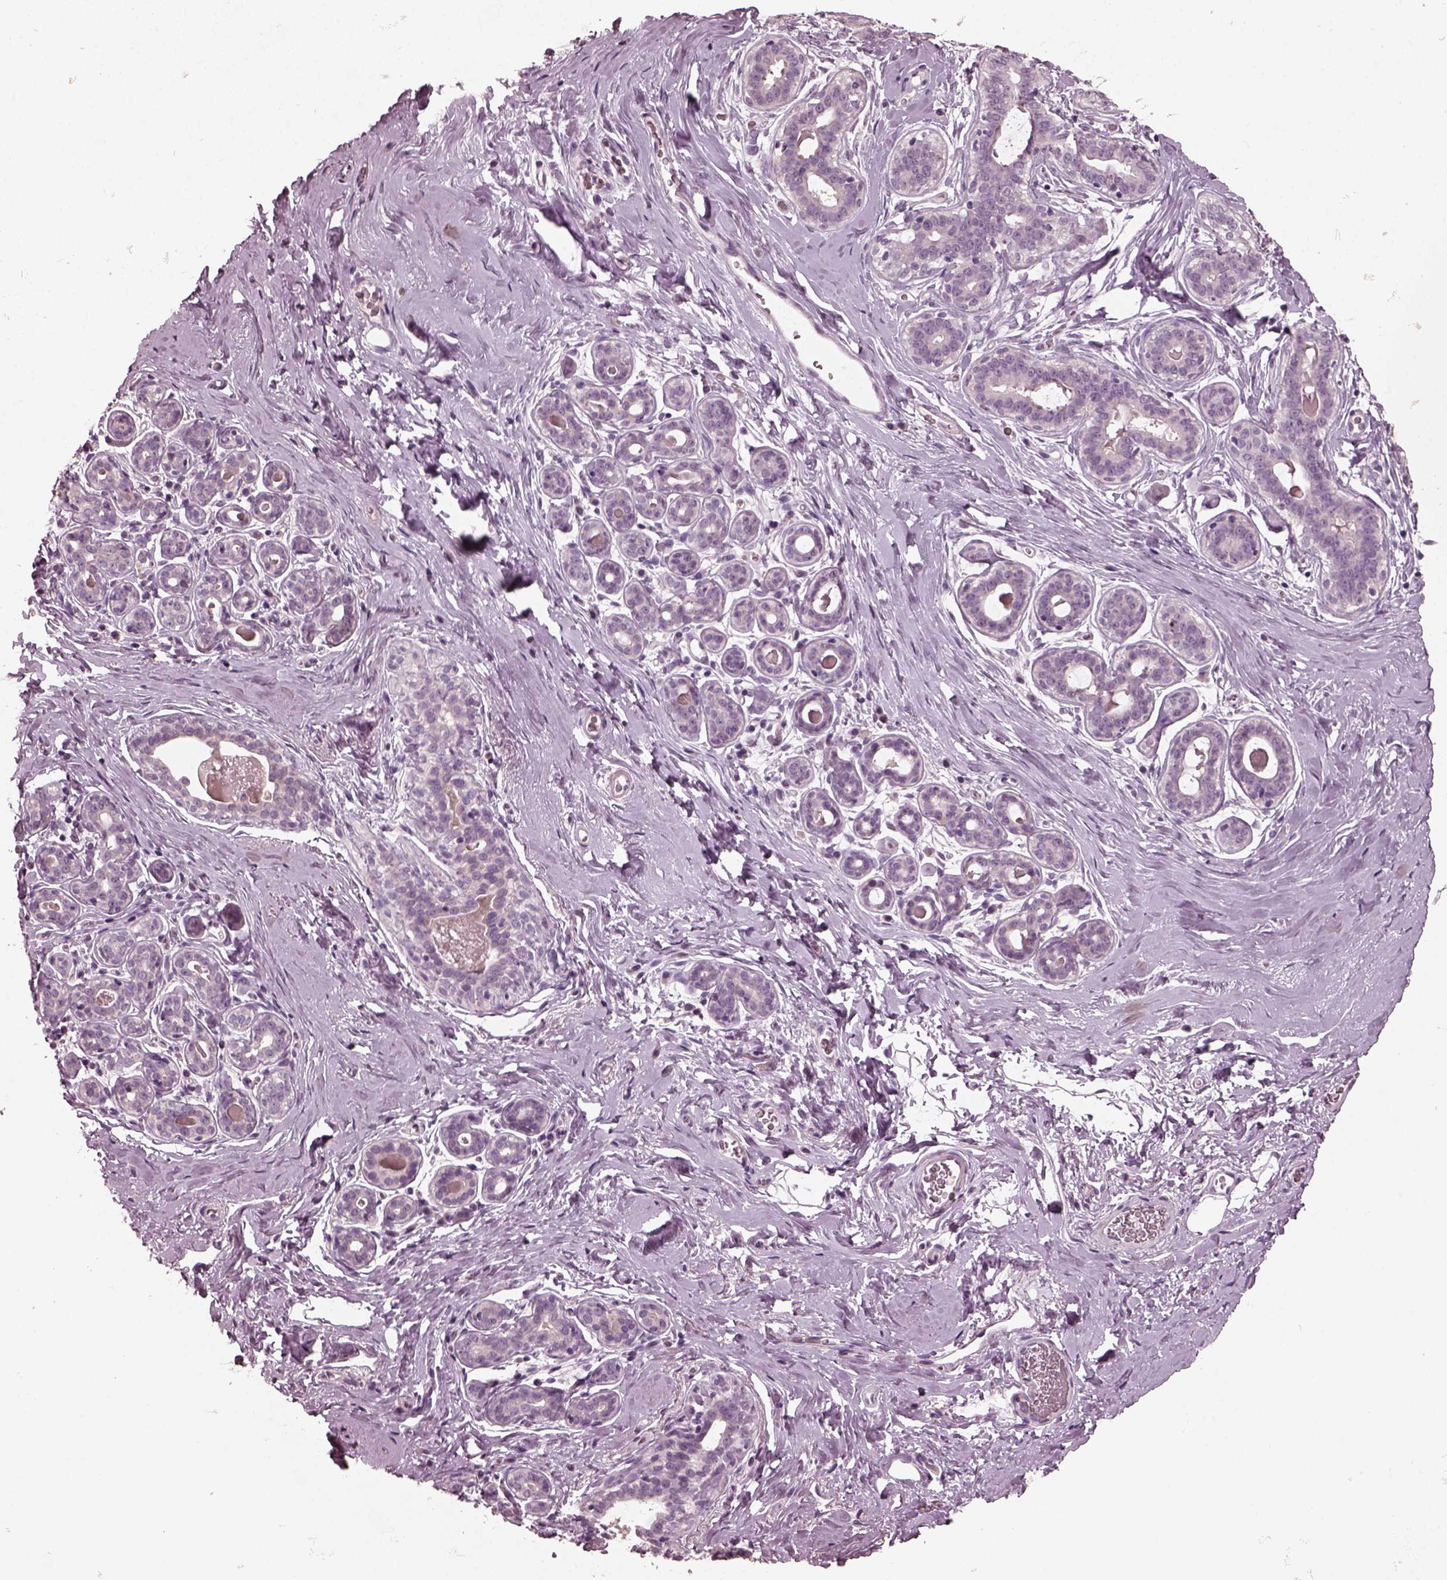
{"staining": {"intensity": "negative", "quantity": "none", "location": "none"}, "tissue": "breast", "cell_type": "Adipocytes", "image_type": "normal", "snomed": [{"axis": "morphology", "description": "Normal tissue, NOS"}, {"axis": "topography", "description": "Skin"}, {"axis": "topography", "description": "Breast"}], "caption": "This is a histopathology image of IHC staining of unremarkable breast, which shows no staining in adipocytes.", "gene": "RCVRN", "patient": {"sex": "female", "age": 43}}